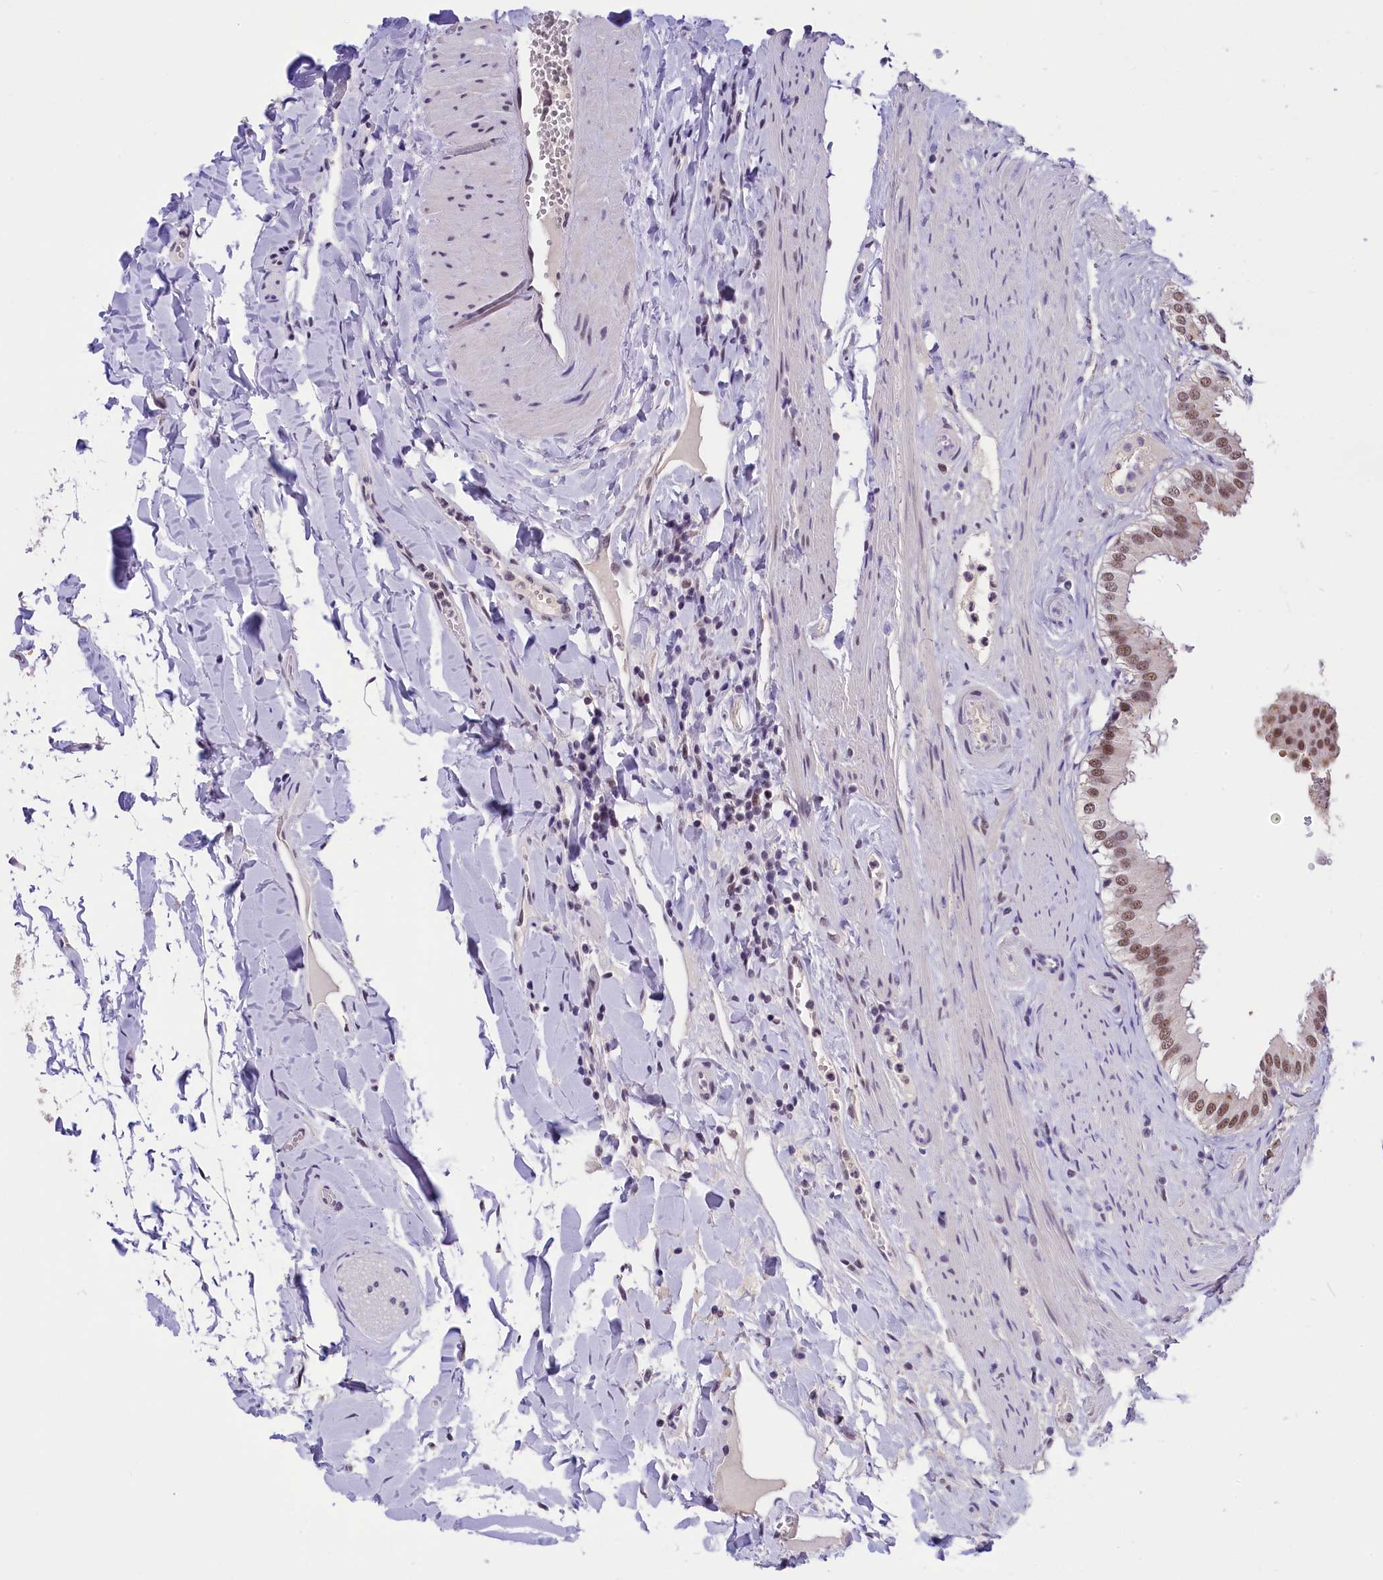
{"staining": {"intensity": "moderate", "quantity": ">75%", "location": "nuclear"}, "tissue": "gallbladder", "cell_type": "Glandular cells", "image_type": "normal", "snomed": [{"axis": "morphology", "description": "Normal tissue, NOS"}, {"axis": "topography", "description": "Gallbladder"}], "caption": "An image of human gallbladder stained for a protein reveals moderate nuclear brown staining in glandular cells. The staining was performed using DAB to visualize the protein expression in brown, while the nuclei were stained in blue with hematoxylin (Magnification: 20x).", "gene": "ZC3H4", "patient": {"sex": "female", "age": 61}}